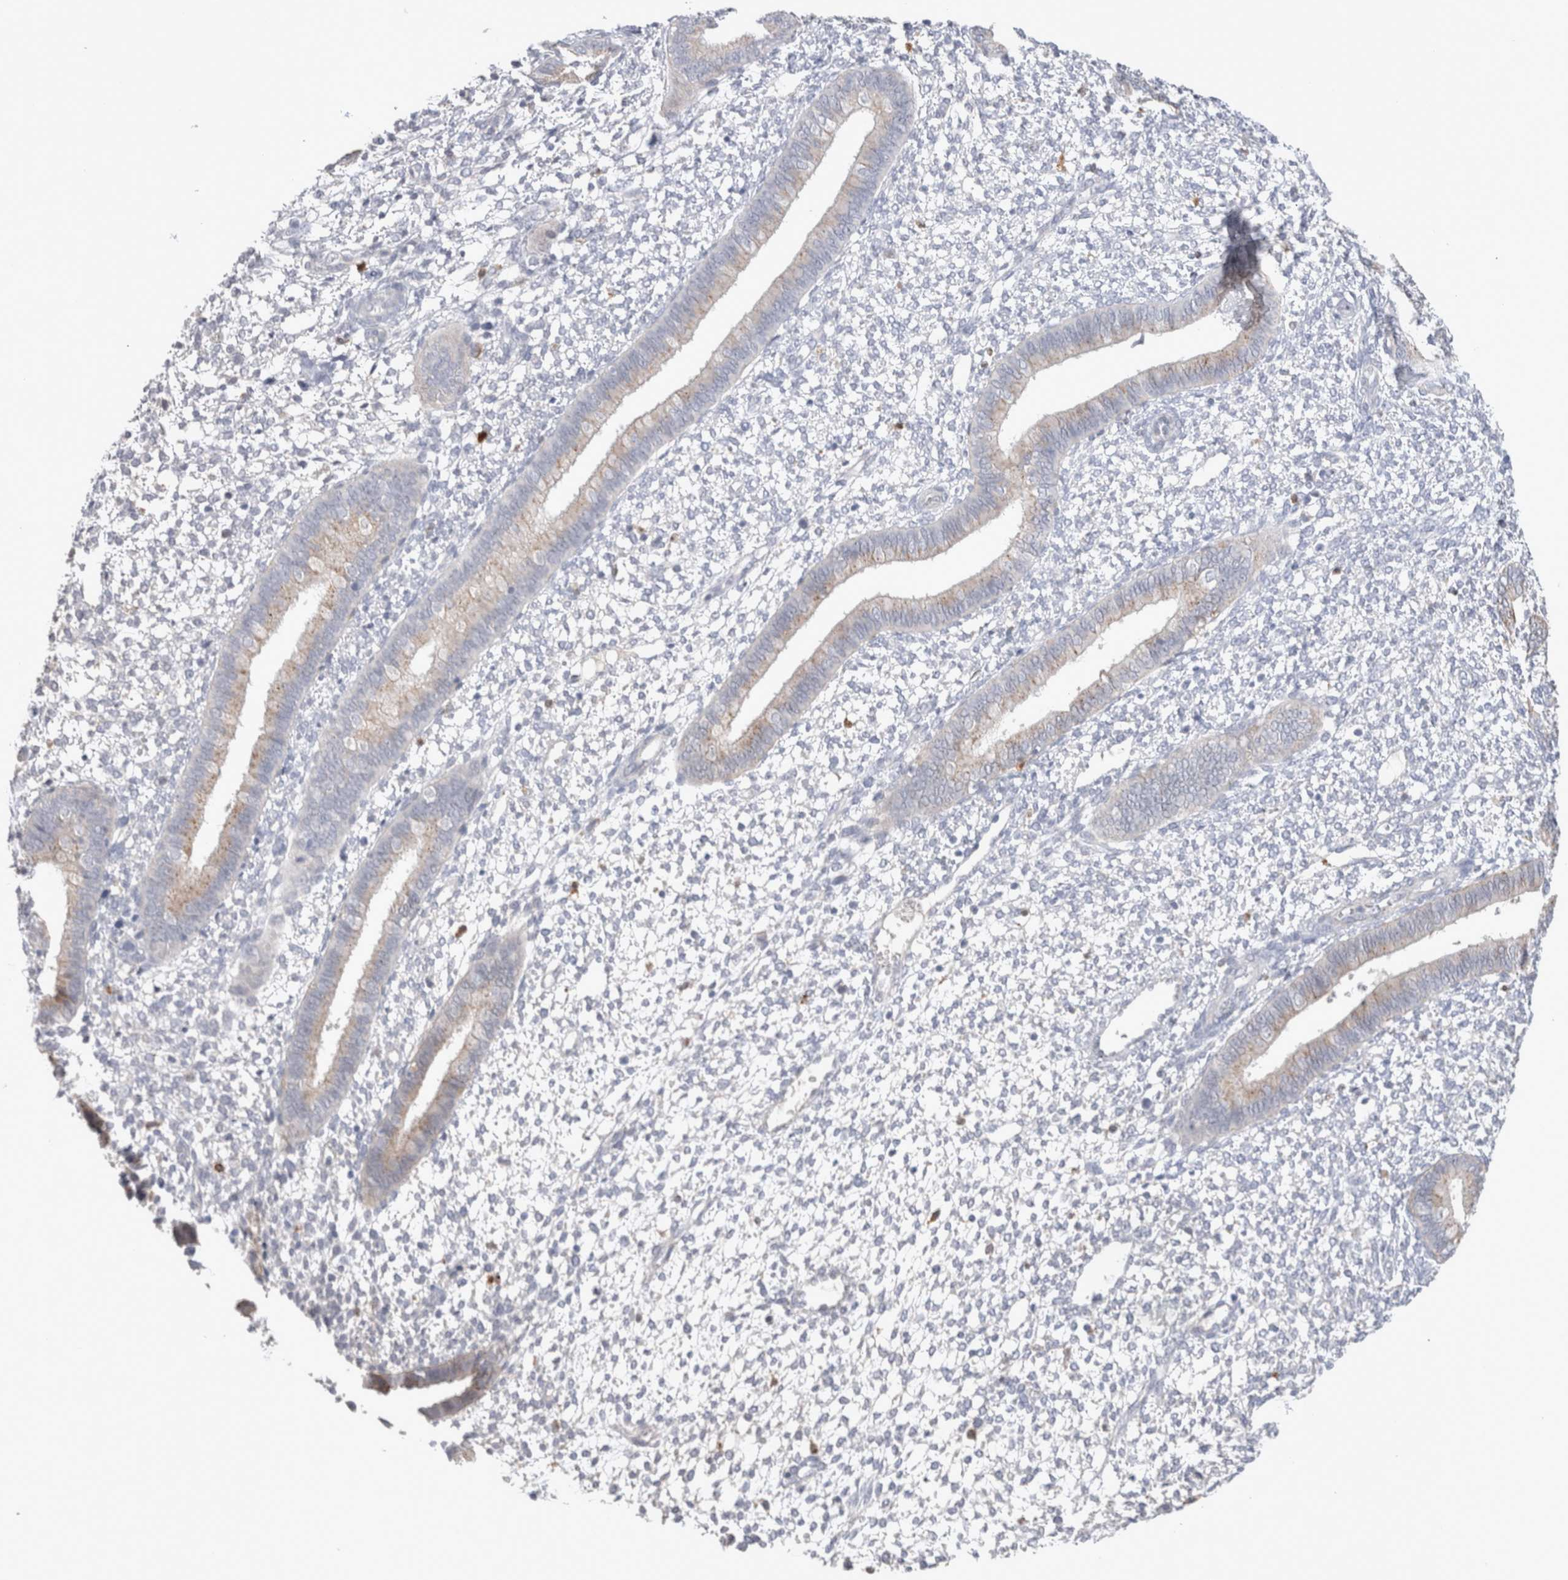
{"staining": {"intensity": "negative", "quantity": "none", "location": "none"}, "tissue": "endometrium", "cell_type": "Cells in endometrial stroma", "image_type": "normal", "snomed": [{"axis": "morphology", "description": "Normal tissue, NOS"}, {"axis": "topography", "description": "Endometrium"}], "caption": "Immunohistochemistry (IHC) of benign endometrium shows no expression in cells in endometrial stroma.", "gene": "HPGDS", "patient": {"sex": "female", "age": 46}}